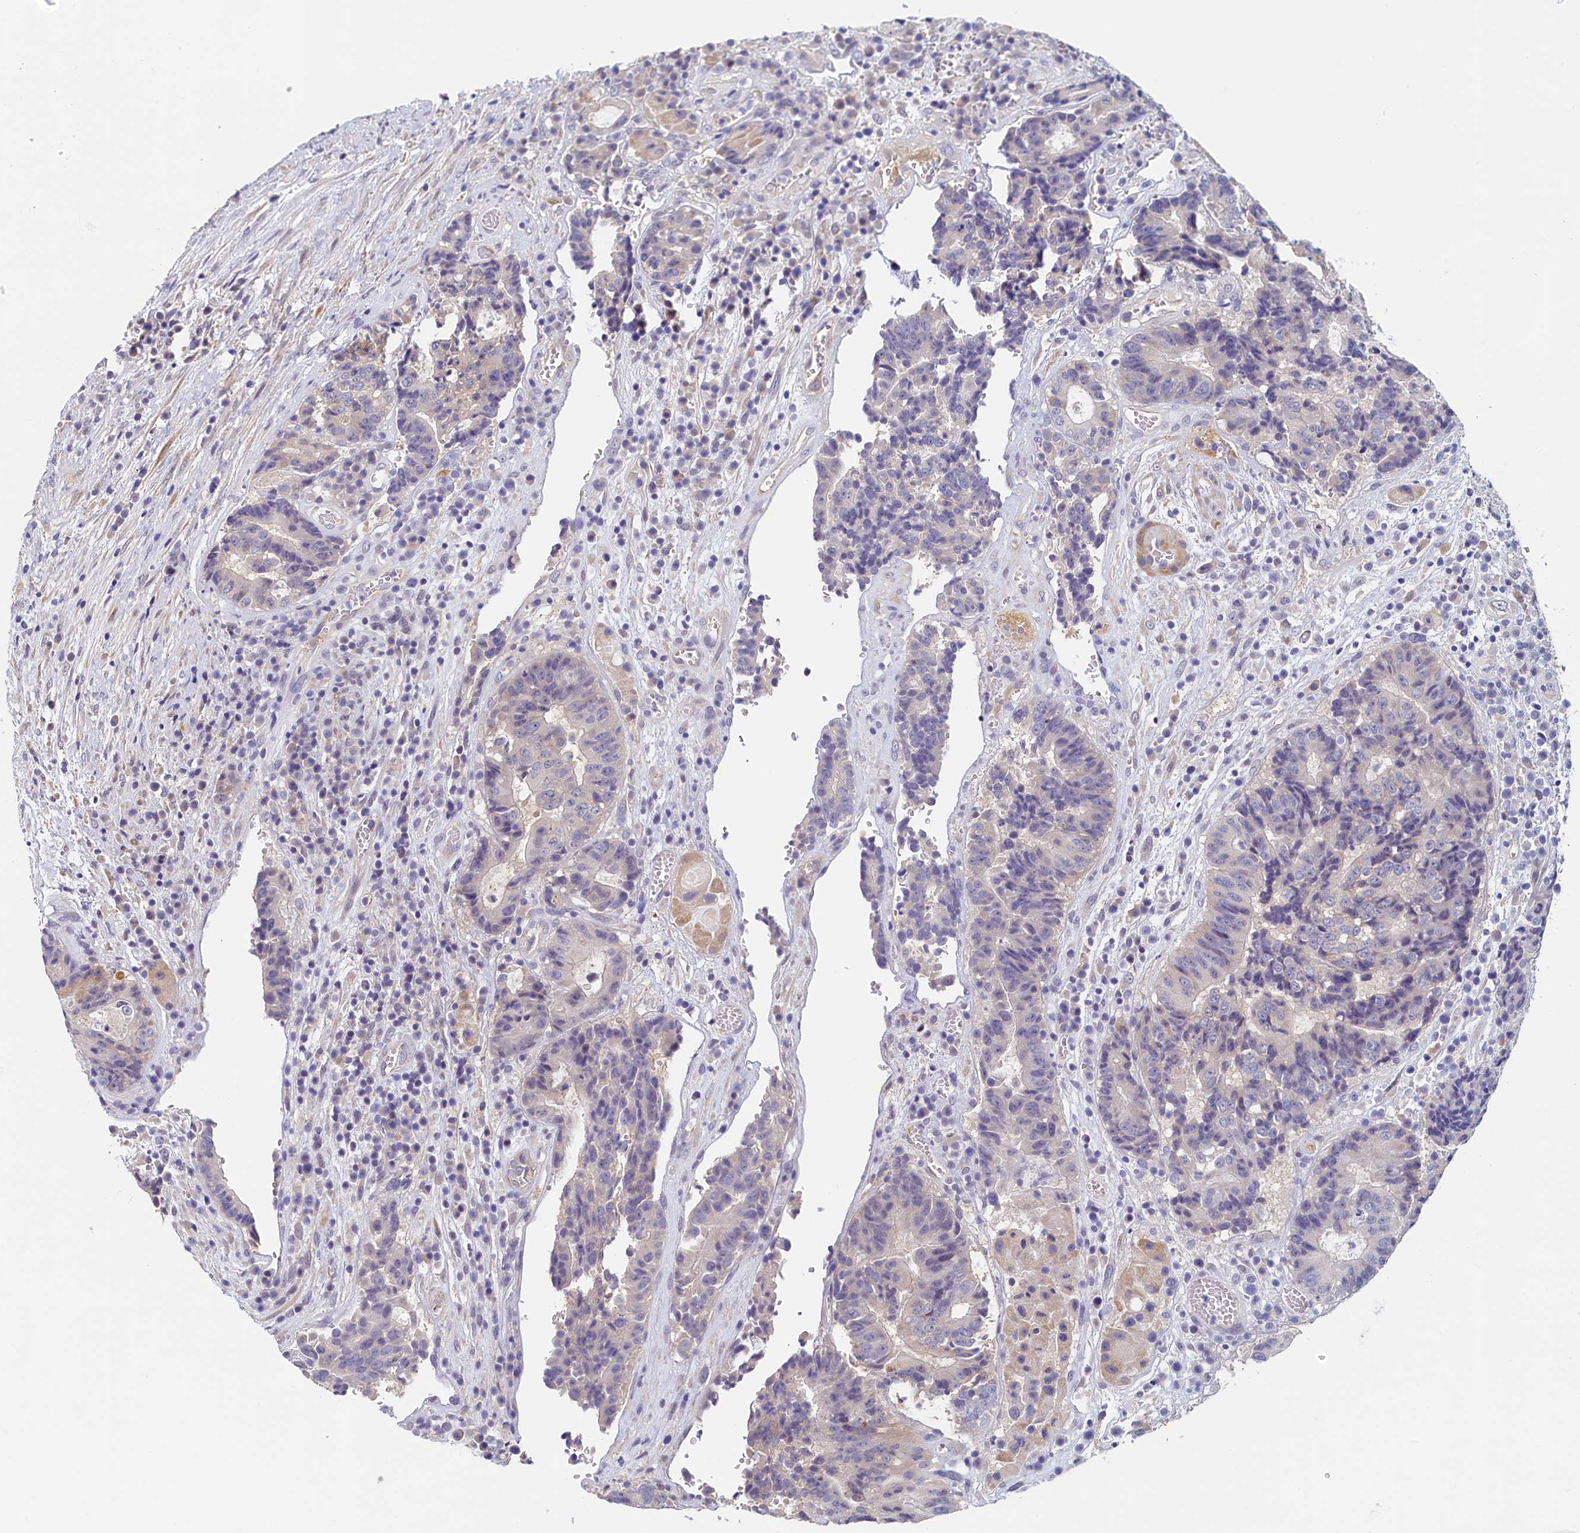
{"staining": {"intensity": "weak", "quantity": "<25%", "location": "cytoplasmic/membranous"}, "tissue": "colorectal cancer", "cell_type": "Tumor cells", "image_type": "cancer", "snomed": [{"axis": "morphology", "description": "Adenocarcinoma, NOS"}, {"axis": "topography", "description": "Rectum"}], "caption": "Immunohistochemistry histopathology image of colorectal cancer (adenocarcinoma) stained for a protein (brown), which shows no expression in tumor cells.", "gene": "DTD1", "patient": {"sex": "male", "age": 69}}